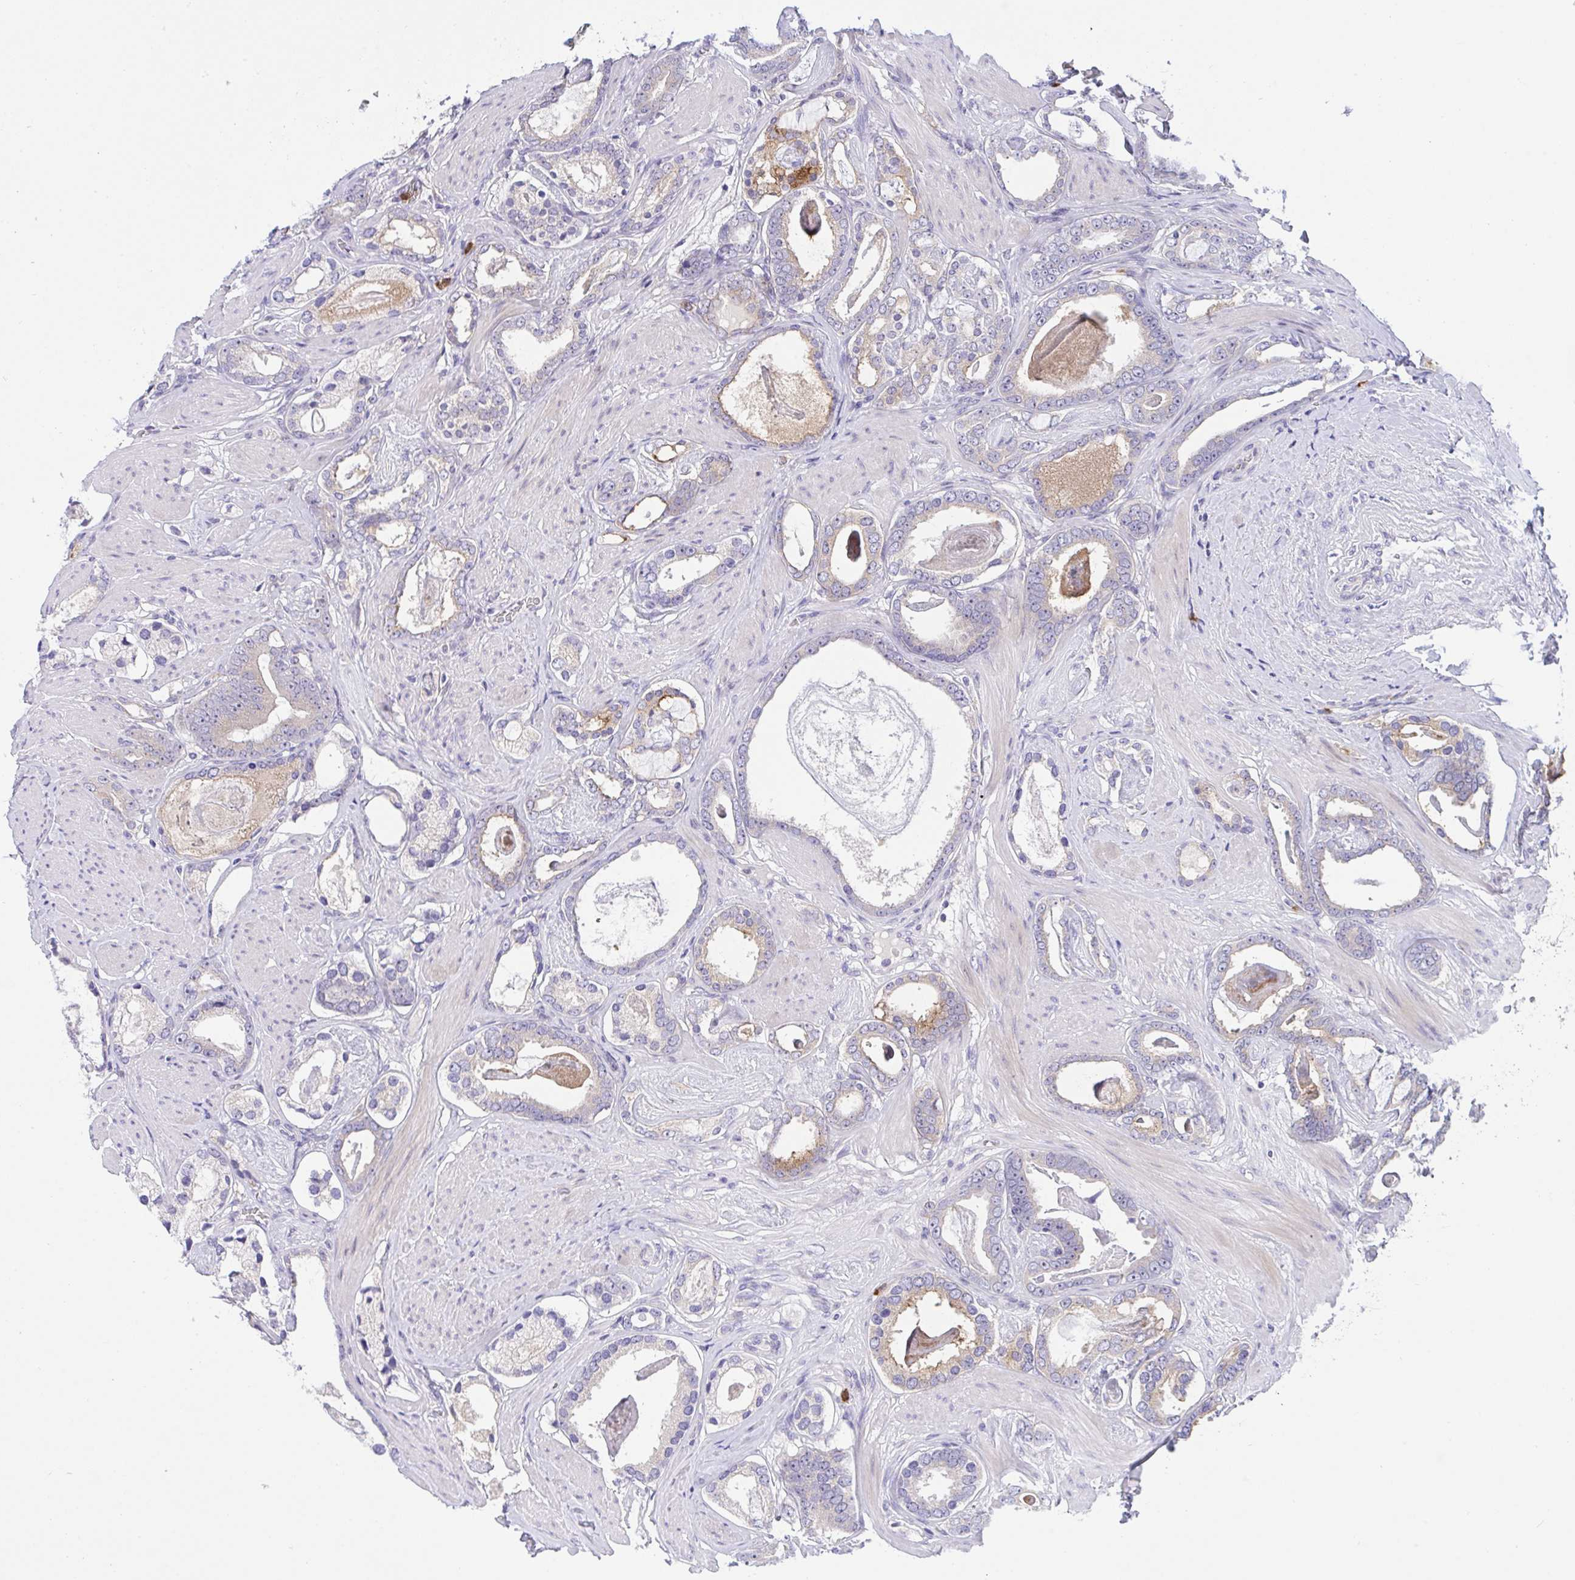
{"staining": {"intensity": "weak", "quantity": "<25%", "location": "cytoplasmic/membranous"}, "tissue": "prostate cancer", "cell_type": "Tumor cells", "image_type": "cancer", "snomed": [{"axis": "morphology", "description": "Adenocarcinoma, High grade"}, {"axis": "topography", "description": "Prostate"}], "caption": "Immunohistochemistry (IHC) of human prostate adenocarcinoma (high-grade) demonstrates no staining in tumor cells.", "gene": "ZNF554", "patient": {"sex": "male", "age": 63}}